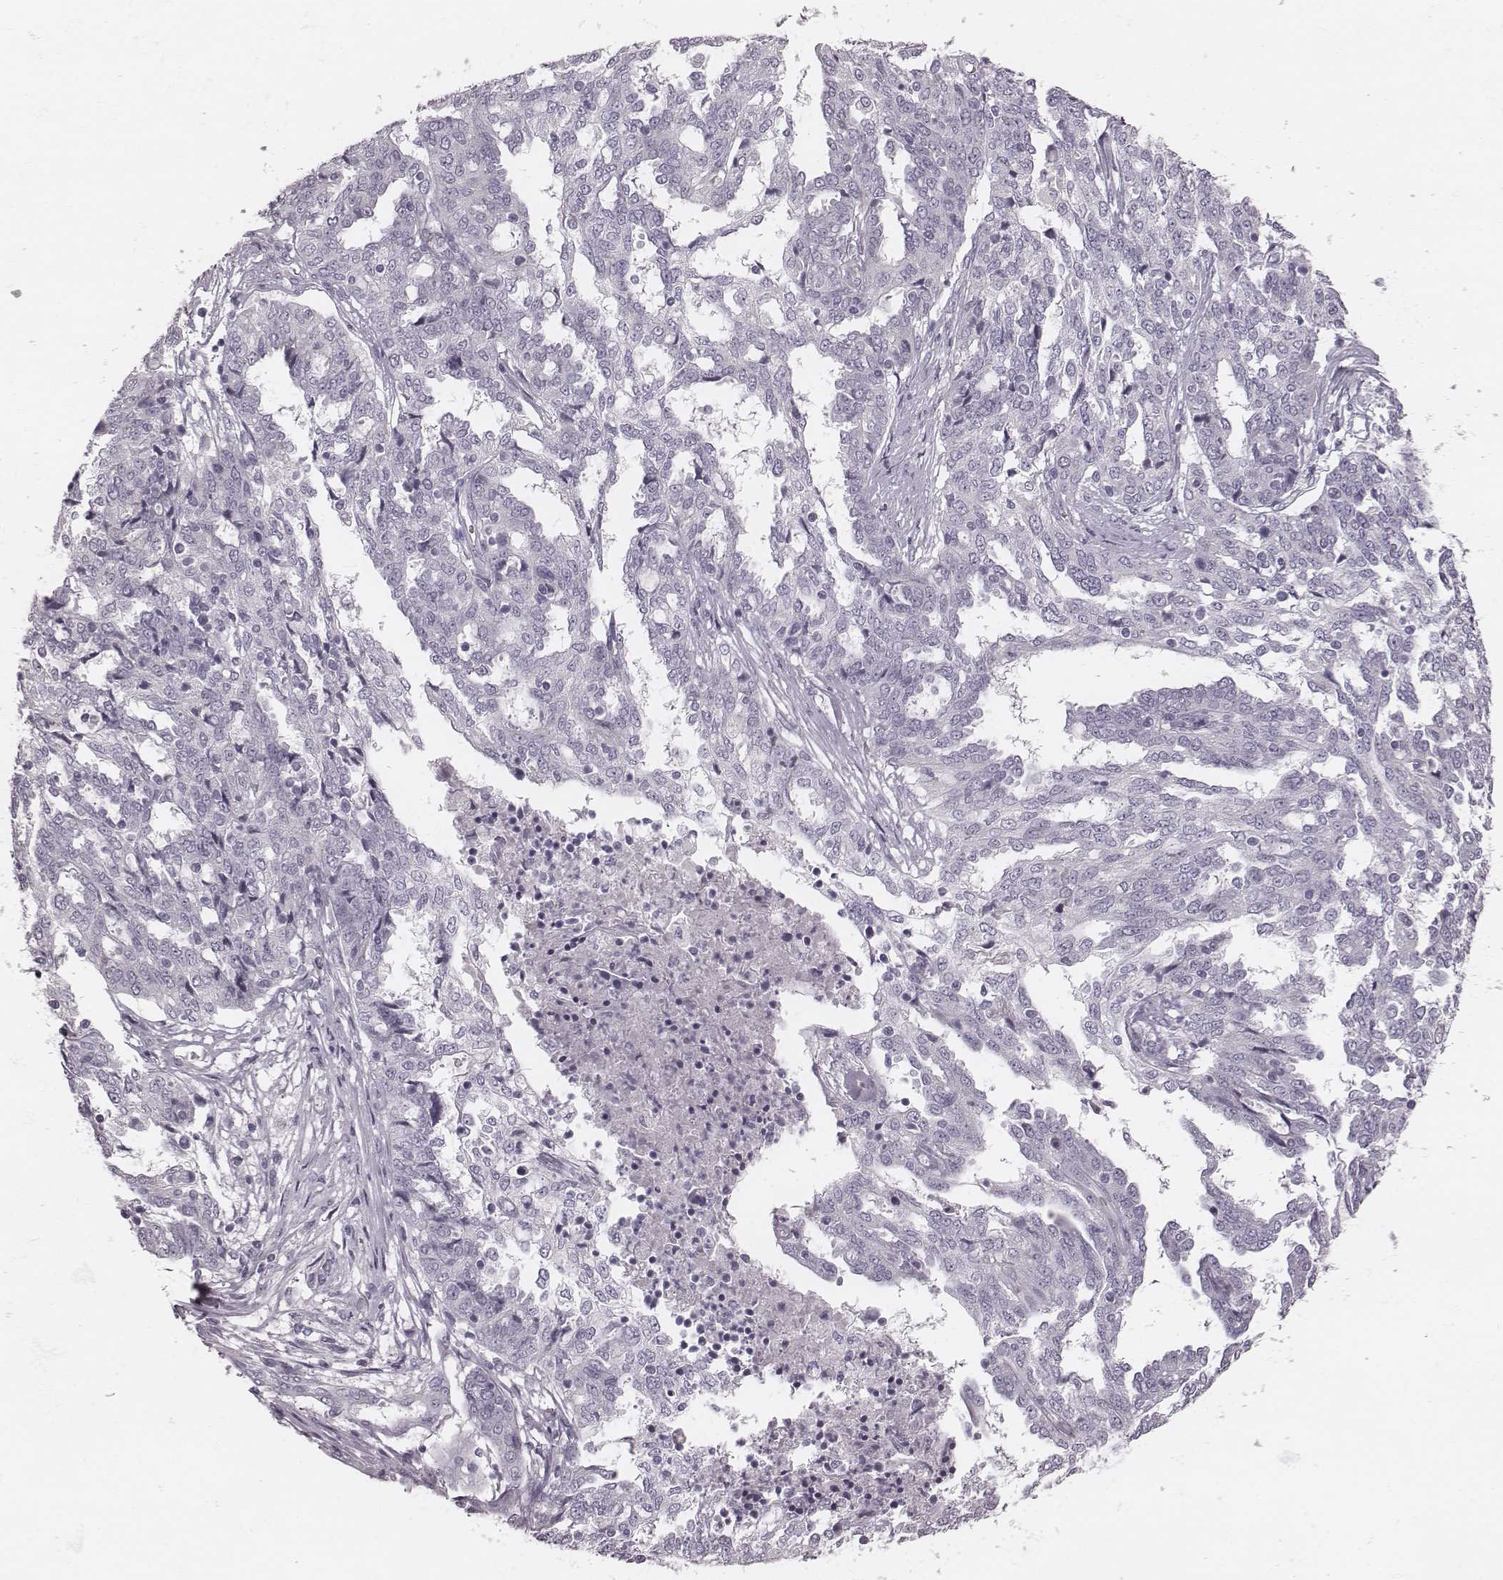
{"staining": {"intensity": "negative", "quantity": "none", "location": "none"}, "tissue": "ovarian cancer", "cell_type": "Tumor cells", "image_type": "cancer", "snomed": [{"axis": "morphology", "description": "Cystadenocarcinoma, serous, NOS"}, {"axis": "topography", "description": "Ovary"}], "caption": "The immunohistochemistry (IHC) histopathology image has no significant expression in tumor cells of ovarian cancer (serous cystadenocarcinoma) tissue. (Brightfield microscopy of DAB (3,3'-diaminobenzidine) immunohistochemistry at high magnification).", "gene": "SPA17", "patient": {"sex": "female", "age": 67}}